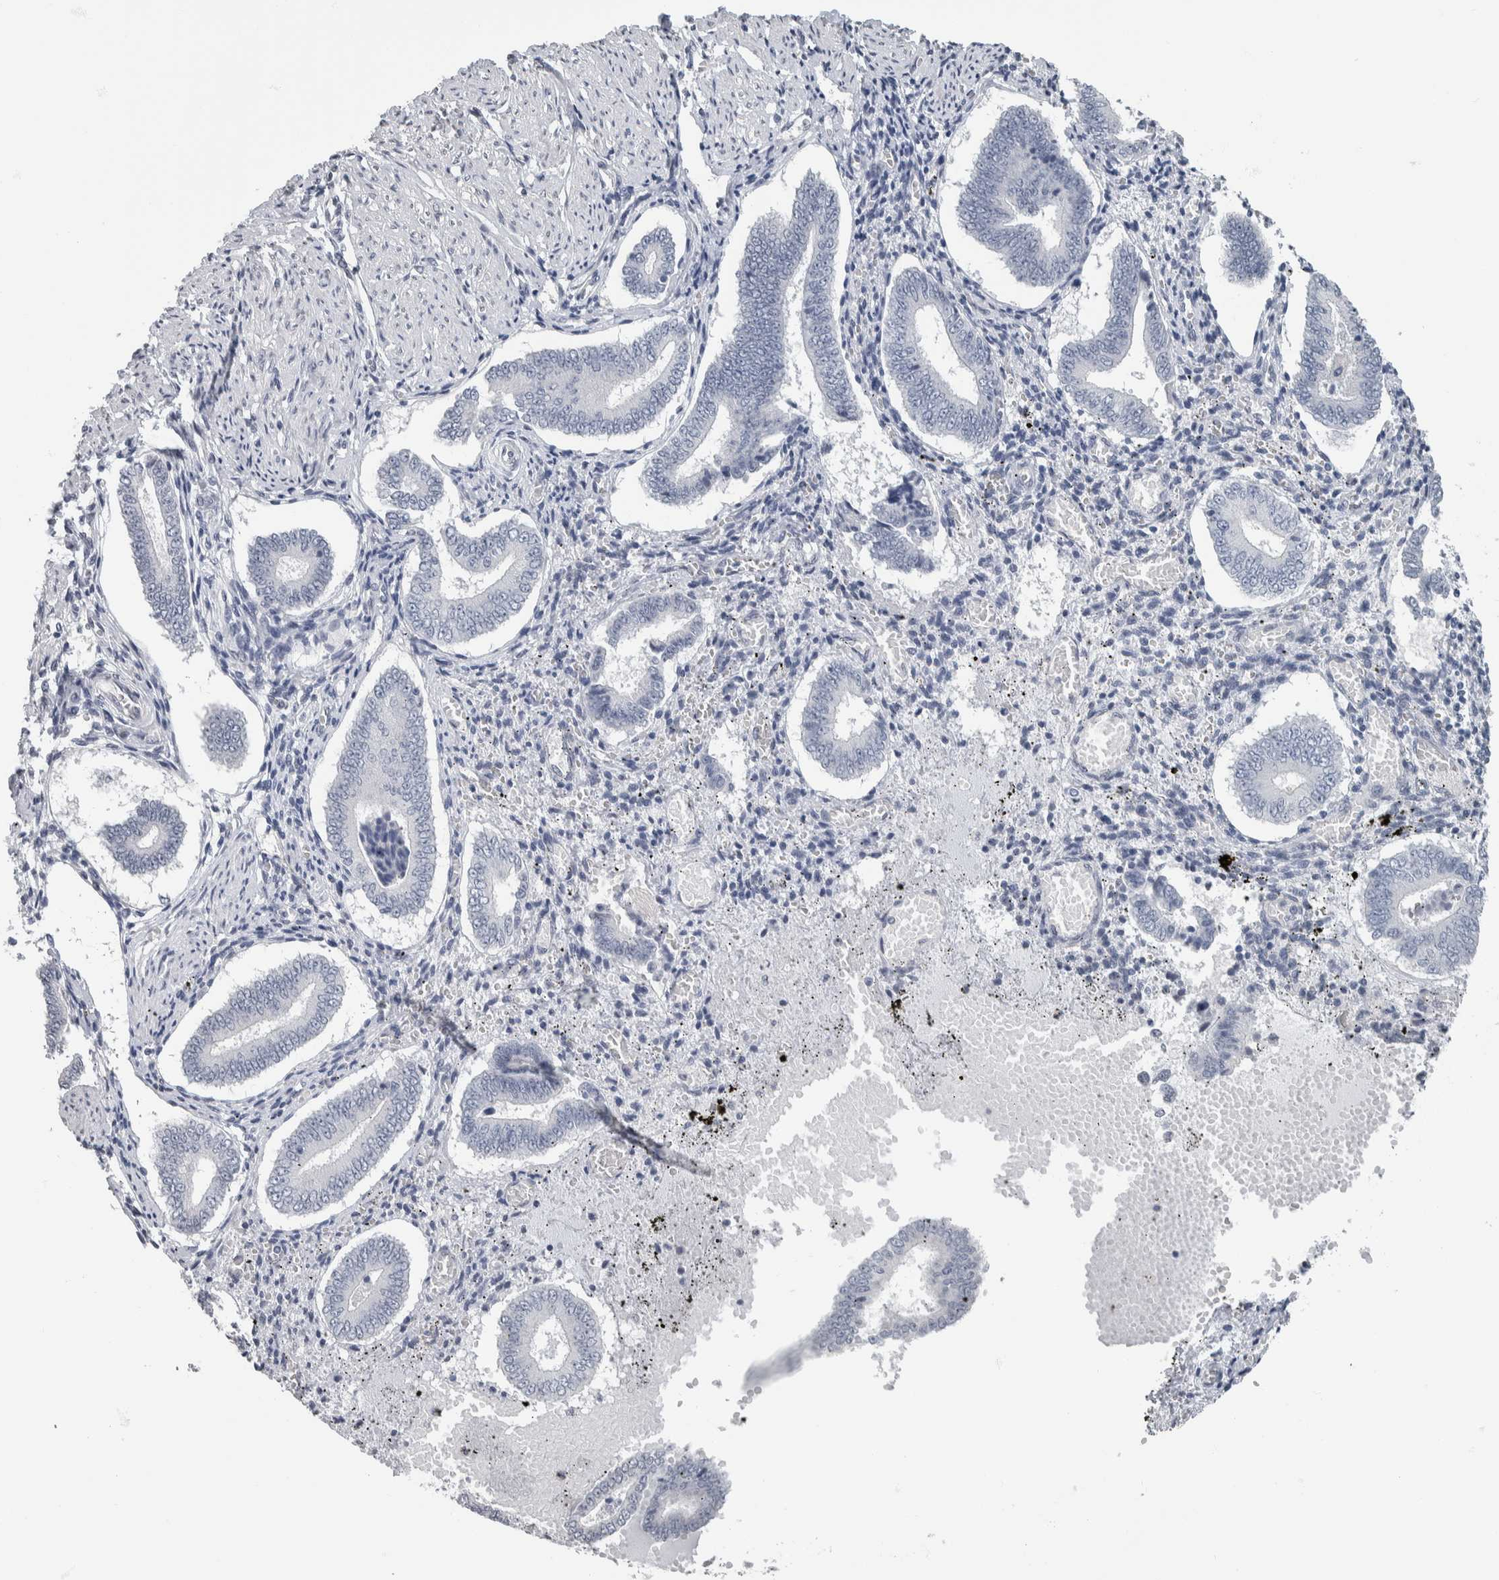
{"staining": {"intensity": "negative", "quantity": "none", "location": "none"}, "tissue": "endometrium", "cell_type": "Cells in endometrial stroma", "image_type": "normal", "snomed": [{"axis": "morphology", "description": "Normal tissue, NOS"}, {"axis": "topography", "description": "Endometrium"}], "caption": "A photomicrograph of endometrium stained for a protein reveals no brown staining in cells in endometrial stroma.", "gene": "NEFM", "patient": {"sex": "female", "age": 42}}